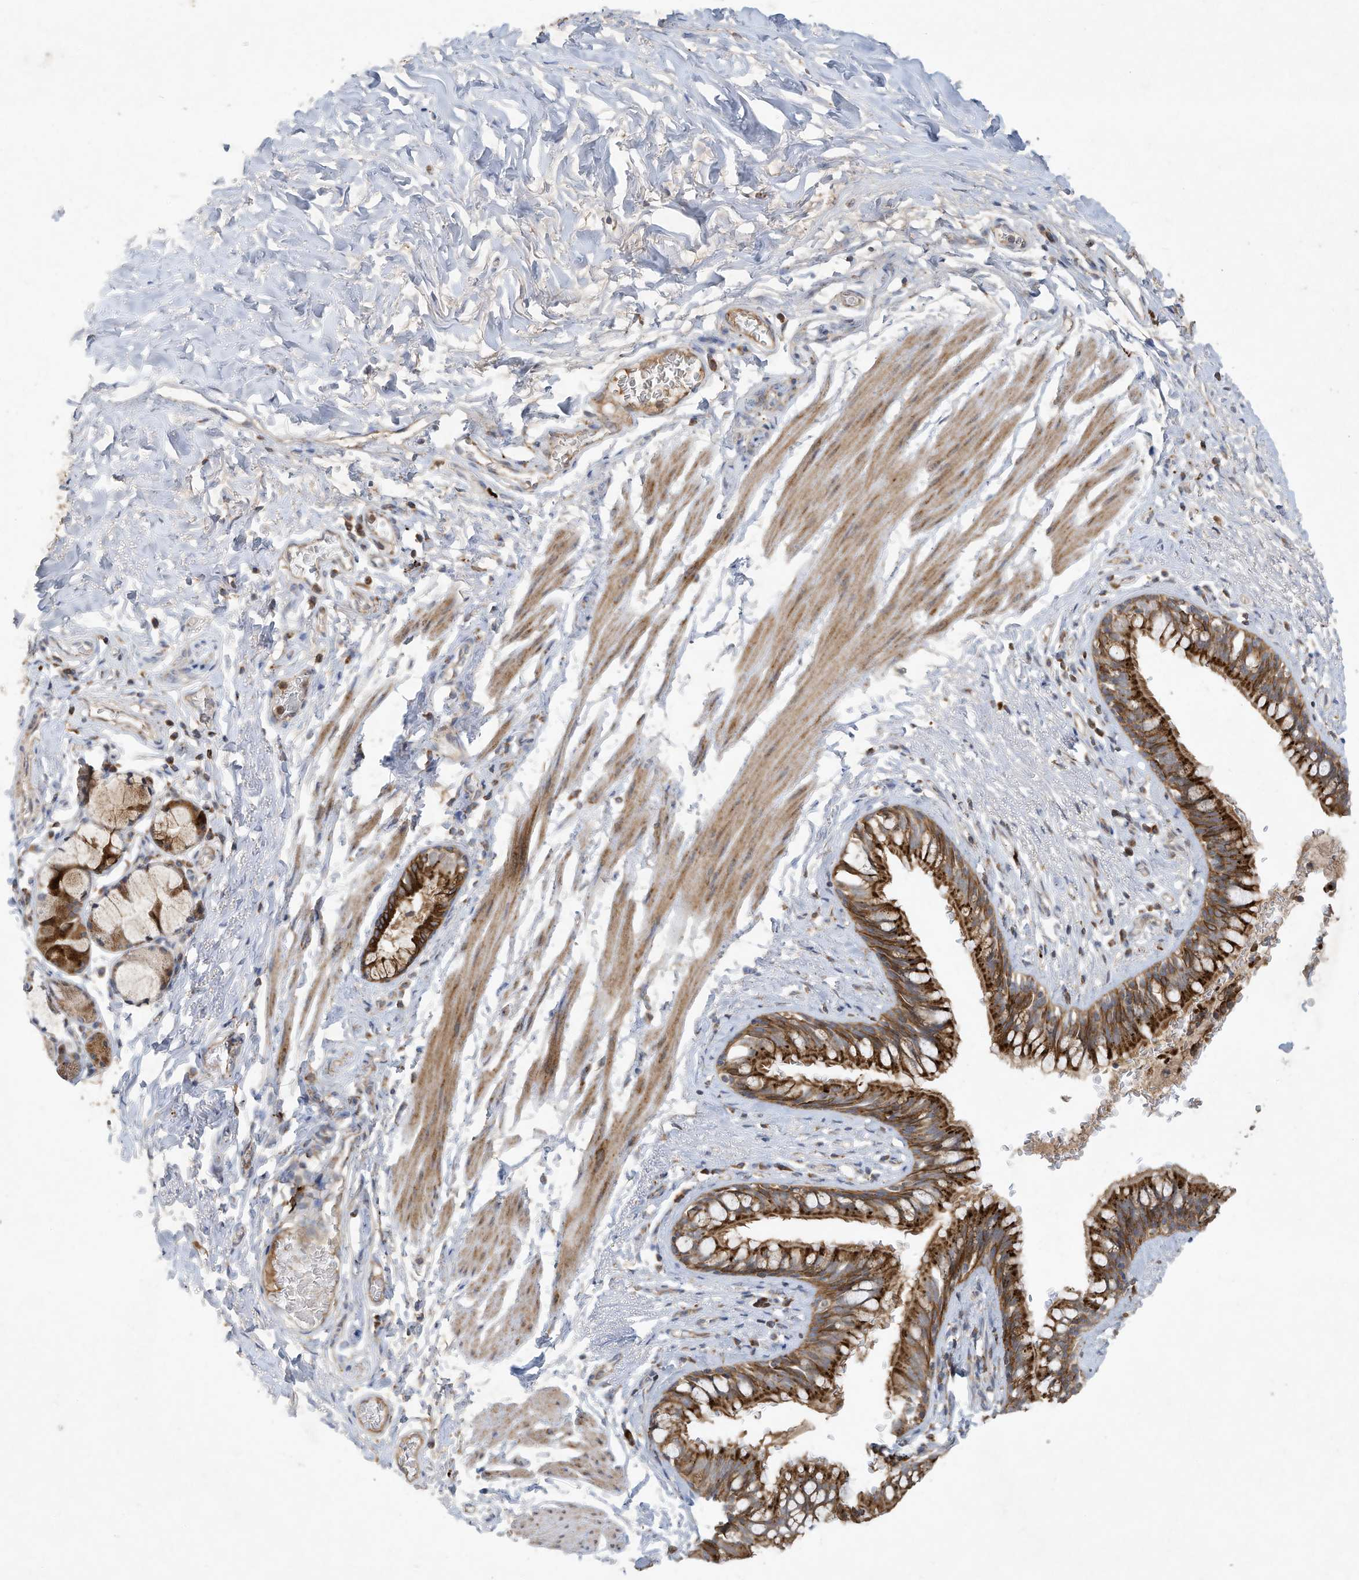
{"staining": {"intensity": "strong", "quantity": ">75%", "location": "cytoplasmic/membranous"}, "tissue": "bronchus", "cell_type": "Respiratory epithelial cells", "image_type": "normal", "snomed": [{"axis": "morphology", "description": "Normal tissue, NOS"}, {"axis": "topography", "description": "Cartilage tissue"}, {"axis": "topography", "description": "Bronchus"}], "caption": "Immunohistochemistry (IHC) of unremarkable bronchus displays high levels of strong cytoplasmic/membranous positivity in about >75% of respiratory epithelial cells.", "gene": "C2orf74", "patient": {"sex": "female", "age": 36}}